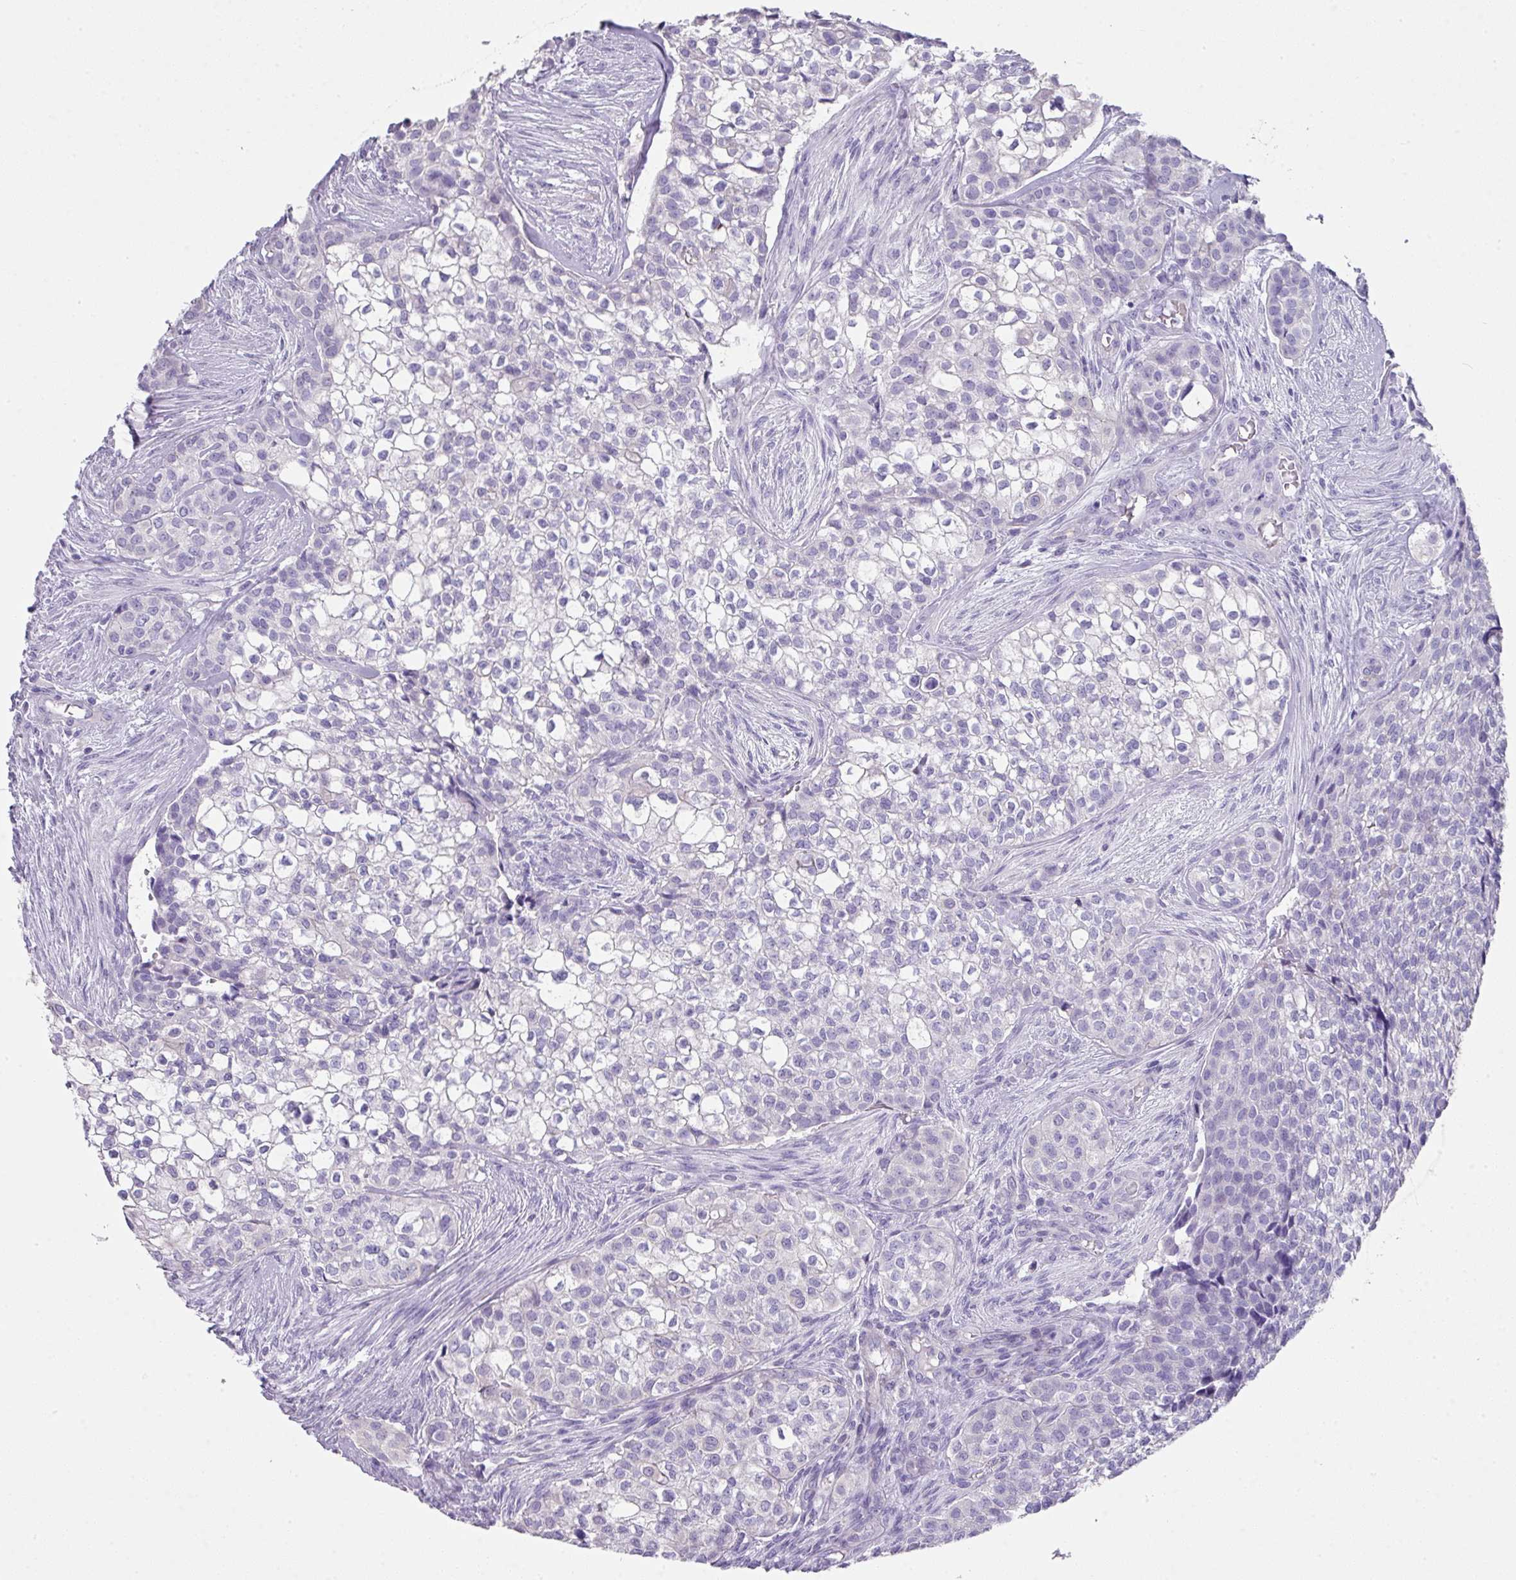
{"staining": {"intensity": "negative", "quantity": "none", "location": "none"}, "tissue": "head and neck cancer", "cell_type": "Tumor cells", "image_type": "cancer", "snomed": [{"axis": "morphology", "description": "Adenocarcinoma, NOS"}, {"axis": "topography", "description": "Head-Neck"}], "caption": "High magnification brightfield microscopy of head and neck cancer (adenocarcinoma) stained with DAB (brown) and counterstained with hematoxylin (blue): tumor cells show no significant expression.", "gene": "GLI4", "patient": {"sex": "male", "age": 81}}